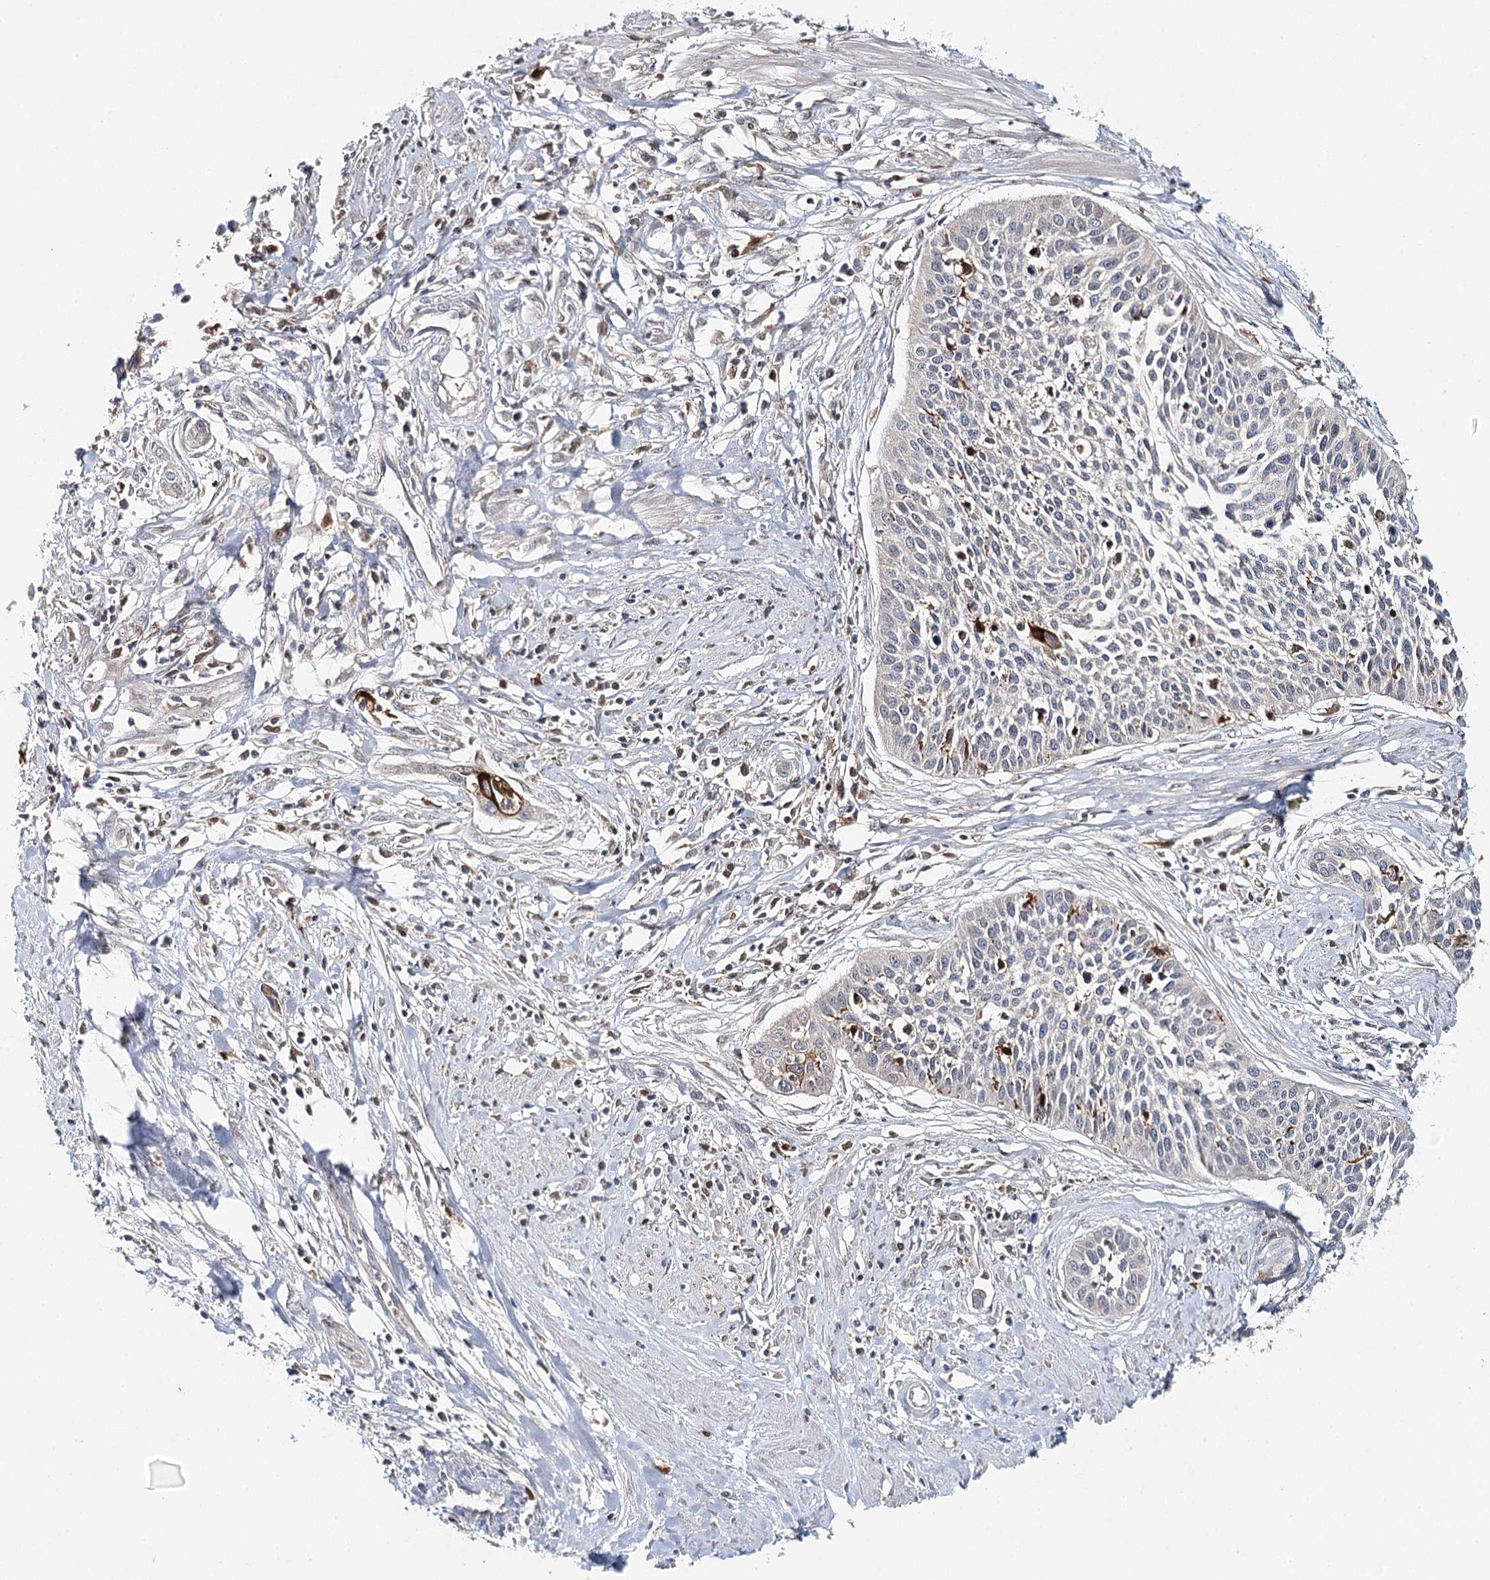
{"staining": {"intensity": "moderate", "quantity": "<25%", "location": "cytoplasmic/membranous"}, "tissue": "cervical cancer", "cell_type": "Tumor cells", "image_type": "cancer", "snomed": [{"axis": "morphology", "description": "Squamous cell carcinoma, NOS"}, {"axis": "topography", "description": "Cervix"}], "caption": "The histopathology image exhibits immunohistochemical staining of squamous cell carcinoma (cervical). There is moderate cytoplasmic/membranous positivity is seen in approximately <25% of tumor cells.", "gene": "SLC41A2", "patient": {"sex": "female", "age": 34}}